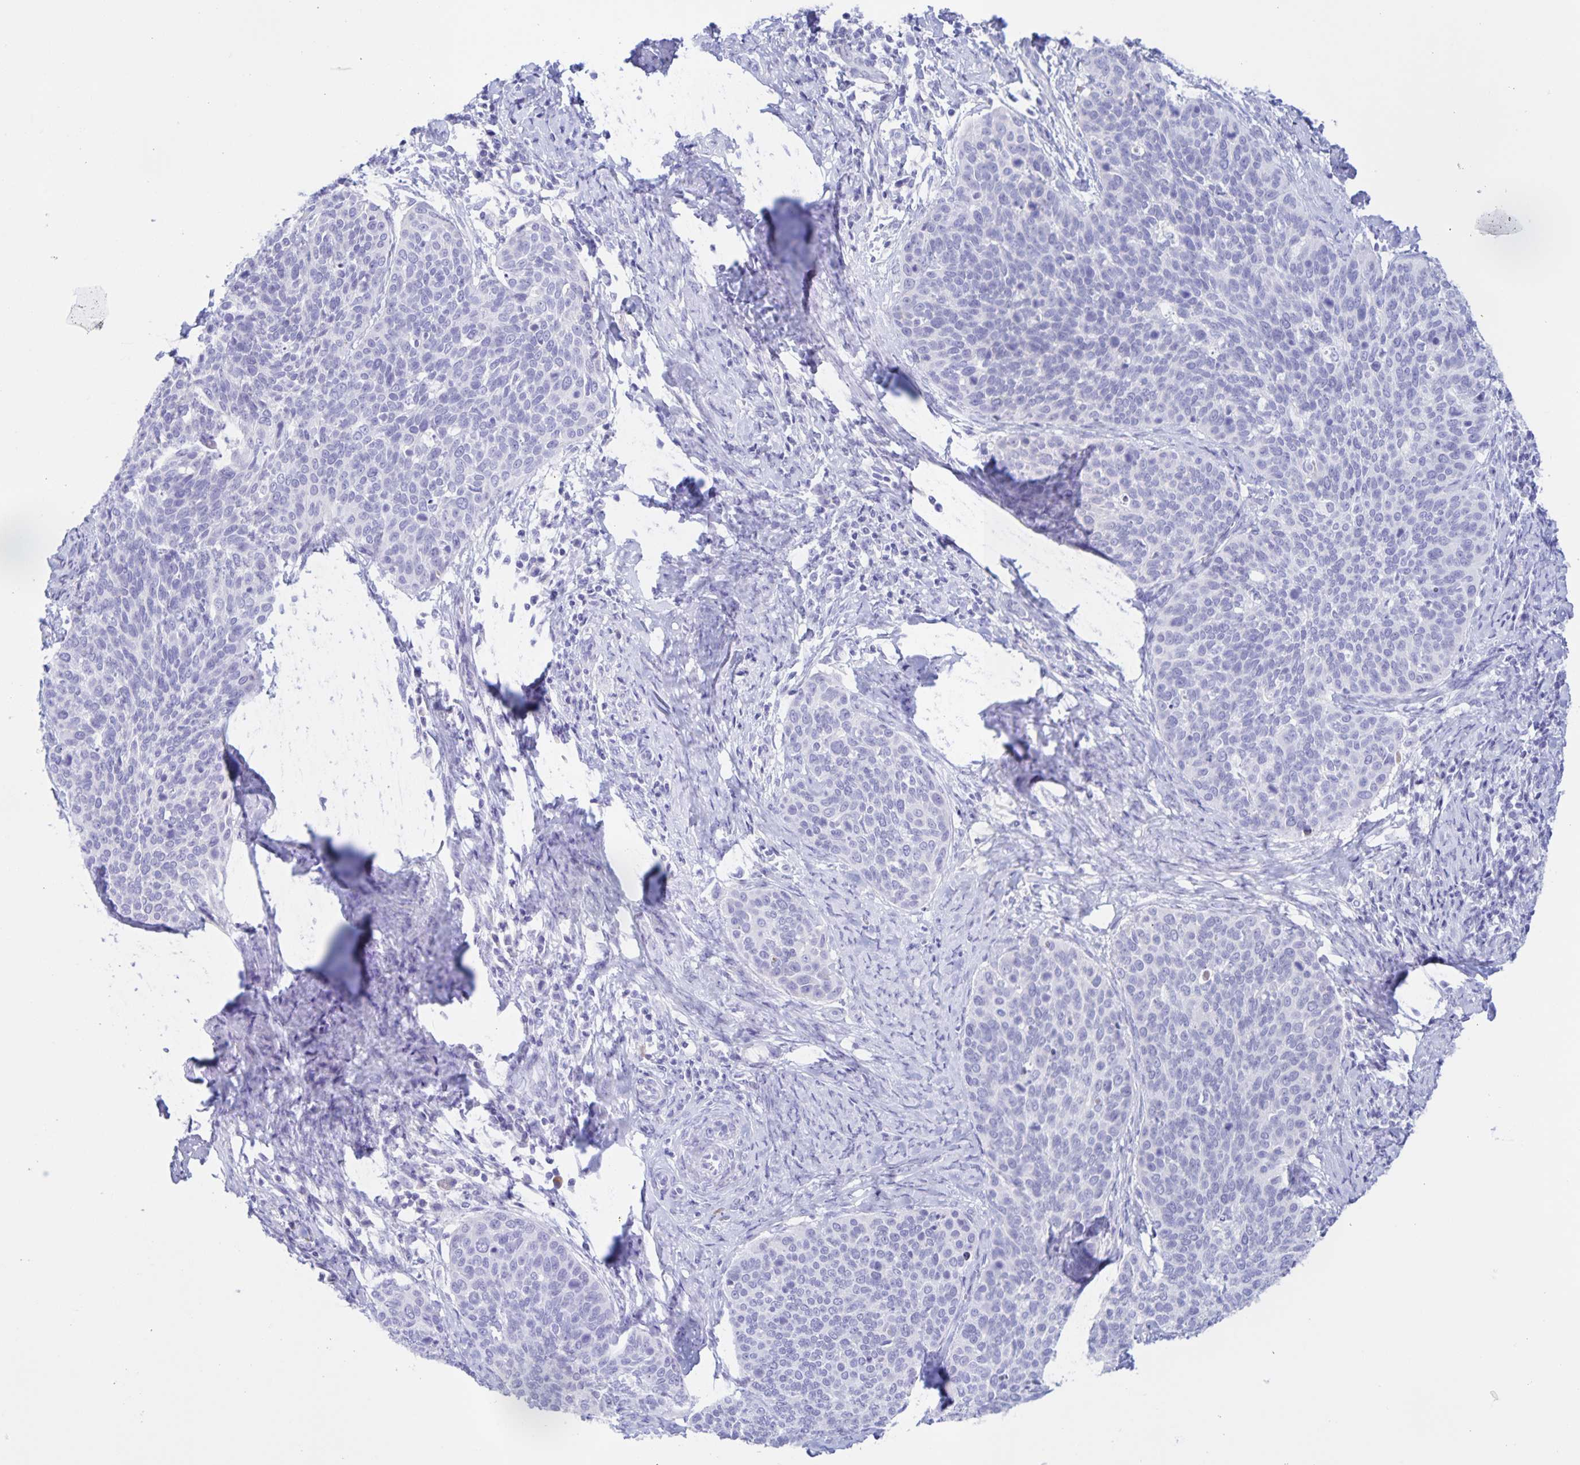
{"staining": {"intensity": "negative", "quantity": "none", "location": "none"}, "tissue": "cervical cancer", "cell_type": "Tumor cells", "image_type": "cancer", "snomed": [{"axis": "morphology", "description": "Squamous cell carcinoma, NOS"}, {"axis": "topography", "description": "Cervix"}], "caption": "Human cervical squamous cell carcinoma stained for a protein using immunohistochemistry (IHC) exhibits no expression in tumor cells.", "gene": "CATSPER4", "patient": {"sex": "female", "age": 69}}